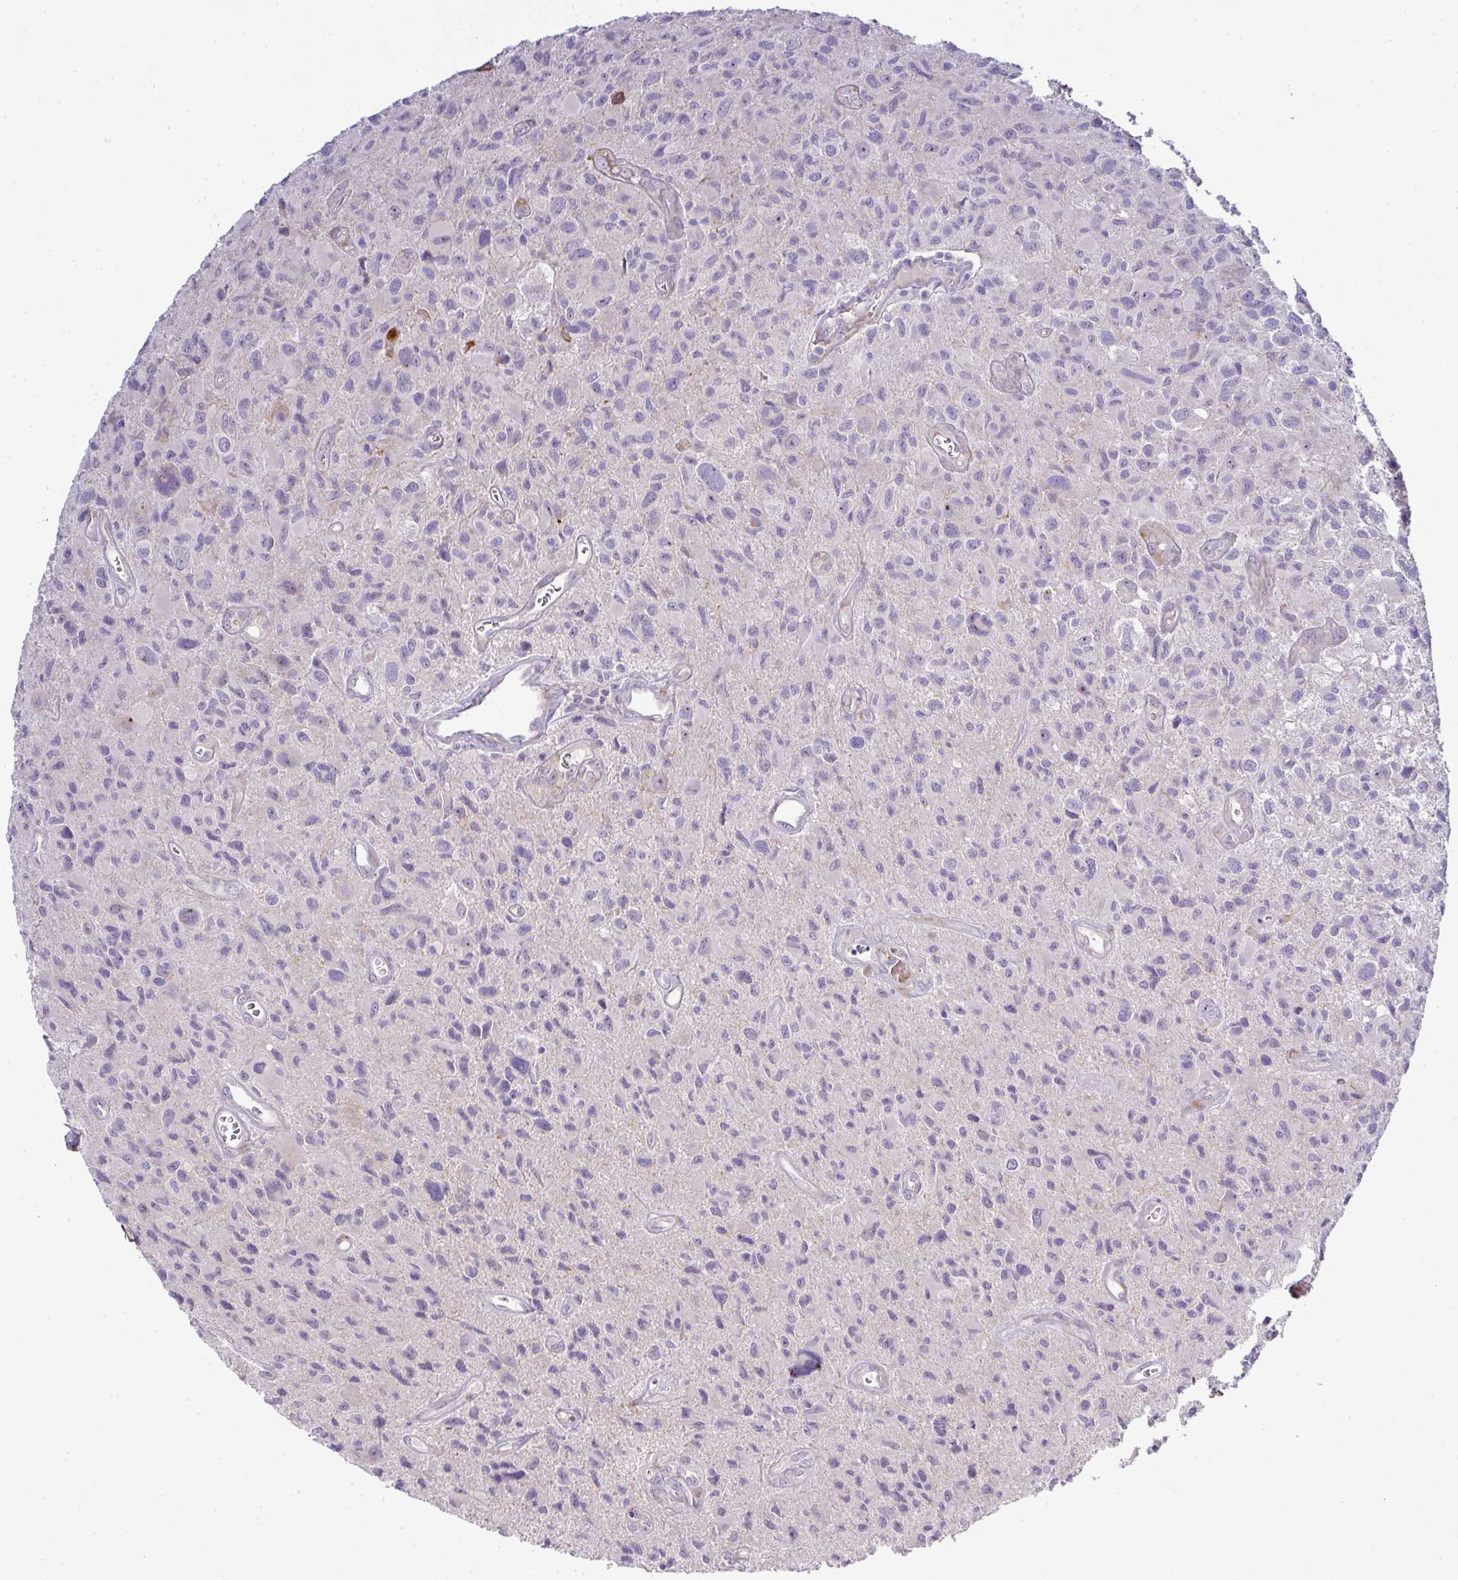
{"staining": {"intensity": "negative", "quantity": "none", "location": "none"}, "tissue": "glioma", "cell_type": "Tumor cells", "image_type": "cancer", "snomed": [{"axis": "morphology", "description": "Glioma, malignant, High grade"}, {"axis": "topography", "description": "Brain"}], "caption": "A micrograph of human malignant high-grade glioma is negative for staining in tumor cells.", "gene": "ATP6V1F", "patient": {"sex": "male", "age": 76}}